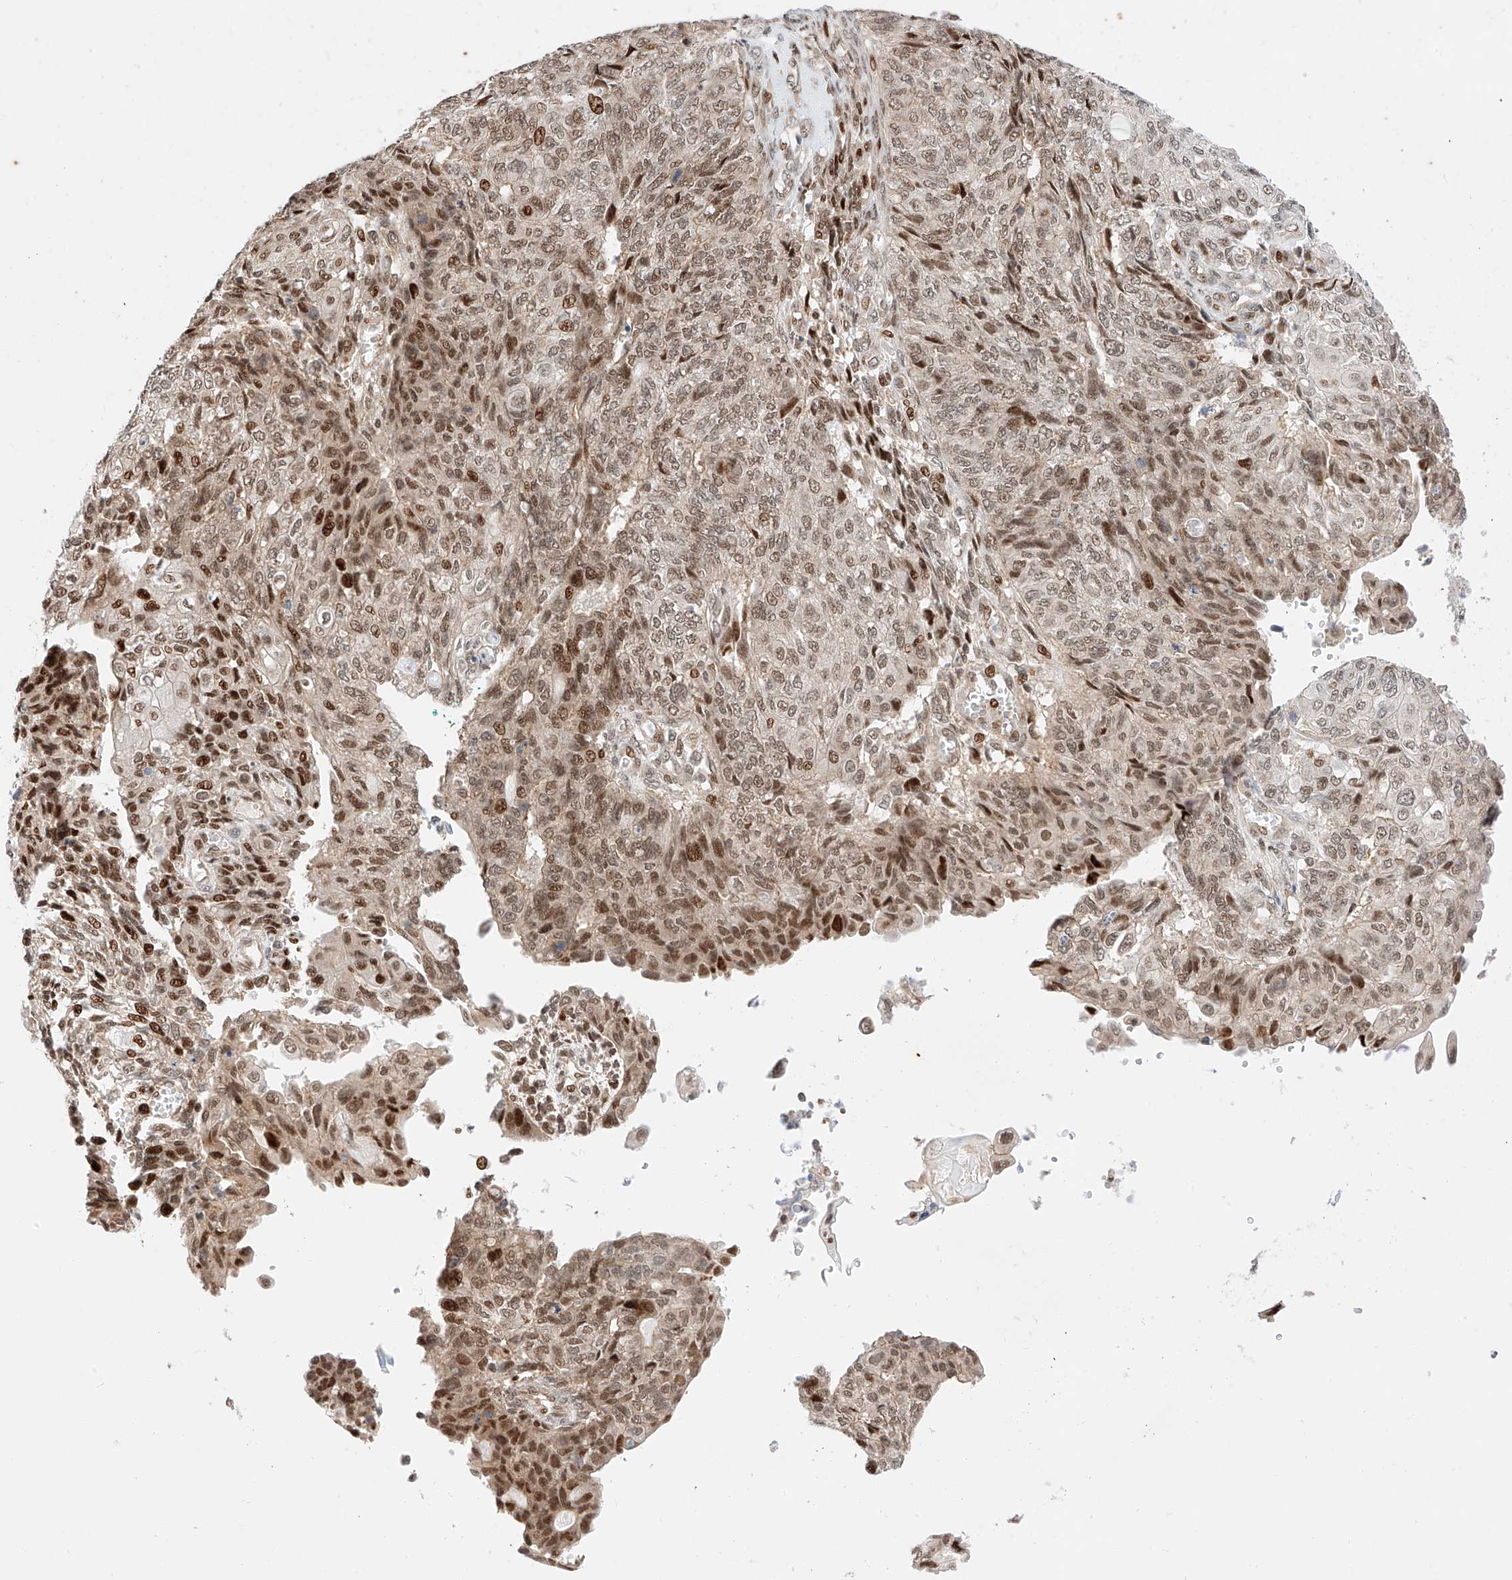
{"staining": {"intensity": "moderate", "quantity": ">75%", "location": "nuclear"}, "tissue": "endometrial cancer", "cell_type": "Tumor cells", "image_type": "cancer", "snomed": [{"axis": "morphology", "description": "Adenocarcinoma, NOS"}, {"axis": "topography", "description": "Endometrium"}], "caption": "Human adenocarcinoma (endometrial) stained with a brown dye reveals moderate nuclear positive positivity in about >75% of tumor cells.", "gene": "HDAC9", "patient": {"sex": "female", "age": 32}}